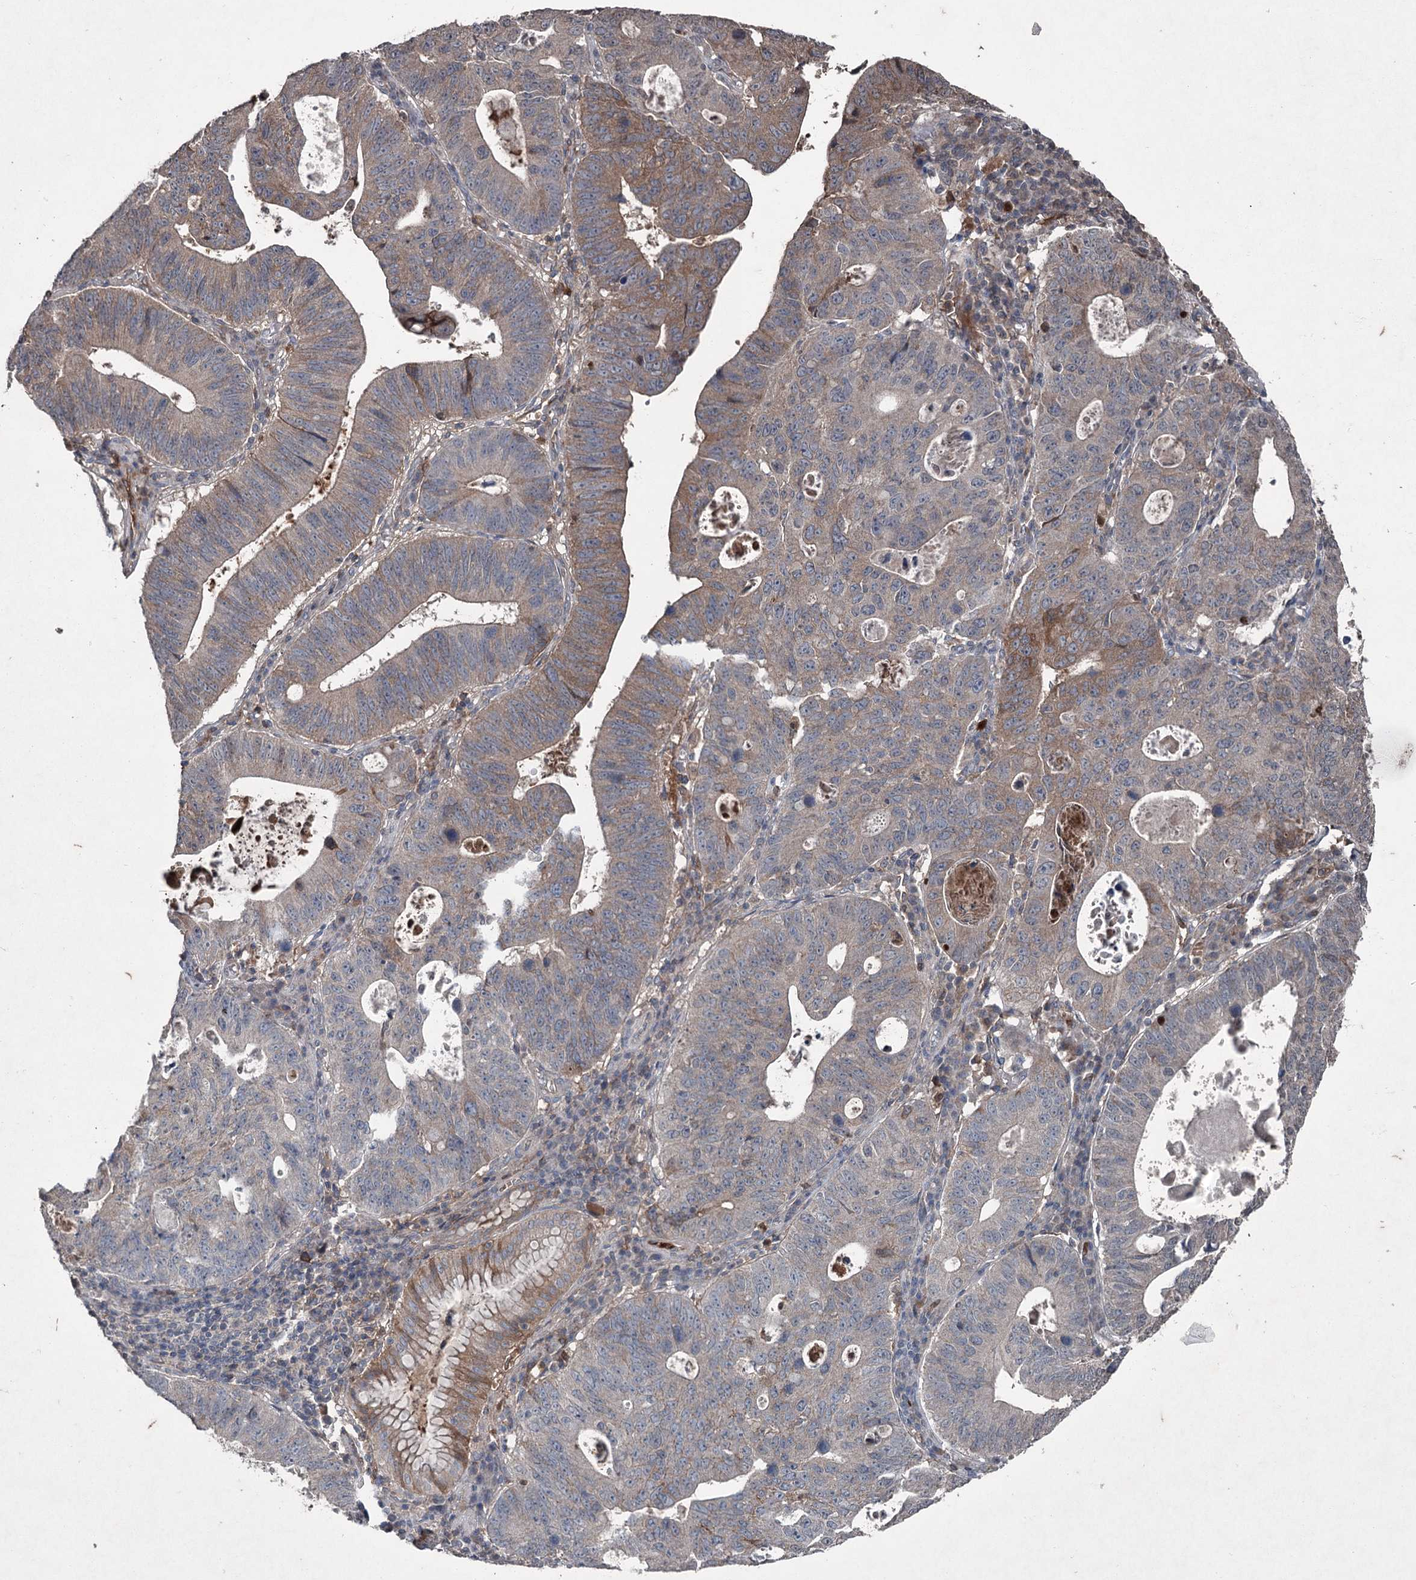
{"staining": {"intensity": "moderate", "quantity": "25%-75%", "location": "cytoplasmic/membranous"}, "tissue": "stomach cancer", "cell_type": "Tumor cells", "image_type": "cancer", "snomed": [{"axis": "morphology", "description": "Adenocarcinoma, NOS"}, {"axis": "topography", "description": "Stomach"}], "caption": "Tumor cells display moderate cytoplasmic/membranous staining in approximately 25%-75% of cells in stomach adenocarcinoma.", "gene": "PGLYRP2", "patient": {"sex": "male", "age": 59}}